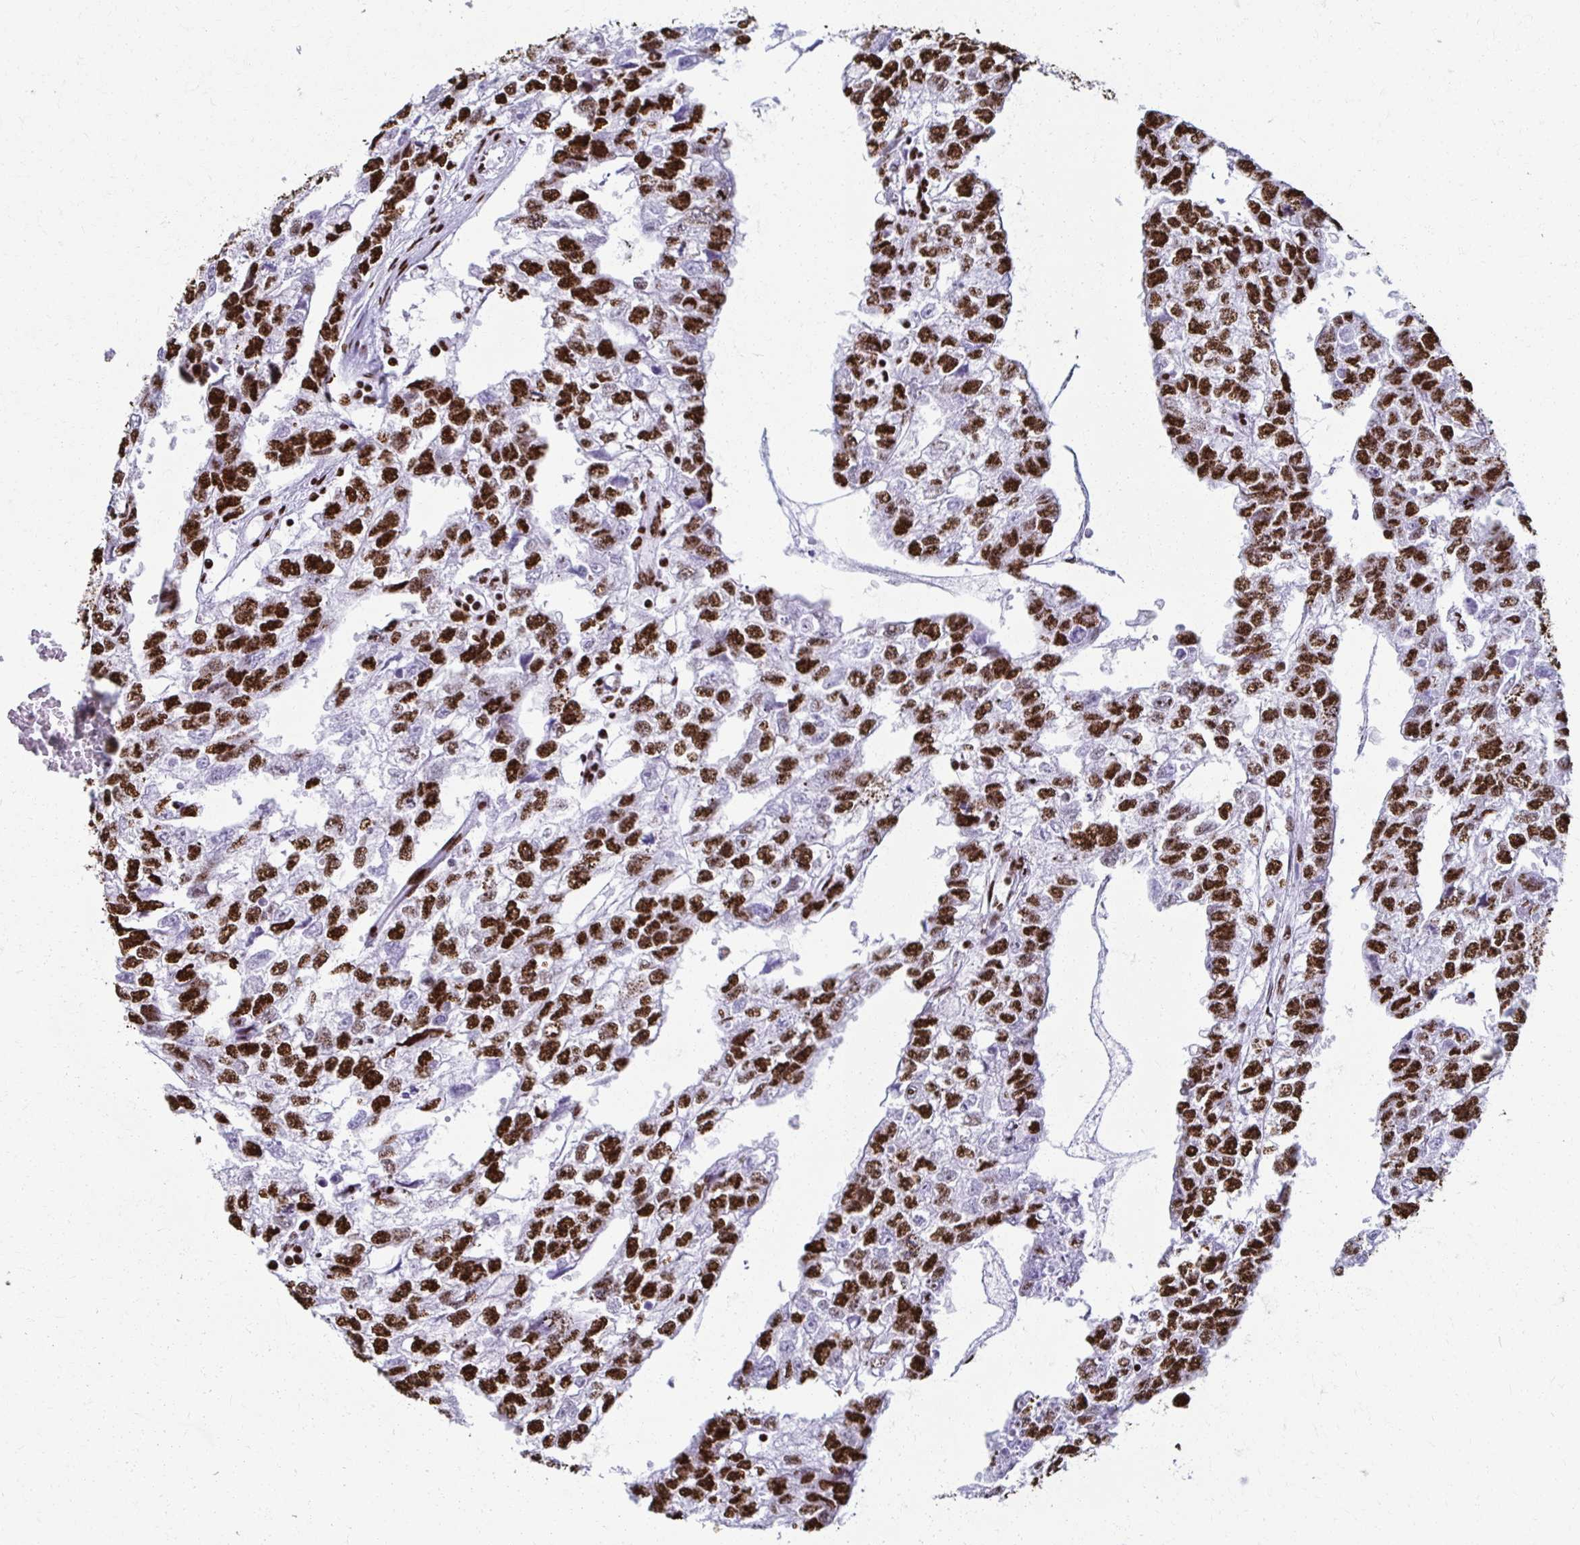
{"staining": {"intensity": "strong", "quantity": ">75%", "location": "nuclear"}, "tissue": "testis cancer", "cell_type": "Tumor cells", "image_type": "cancer", "snomed": [{"axis": "morphology", "description": "Carcinoma, Embryonal, NOS"}, {"axis": "morphology", "description": "Teratoma, malignant, NOS"}, {"axis": "topography", "description": "Testis"}], "caption": "DAB immunohistochemical staining of testis cancer (embryonal carcinoma) displays strong nuclear protein expression in about >75% of tumor cells.", "gene": "NONO", "patient": {"sex": "male", "age": 44}}